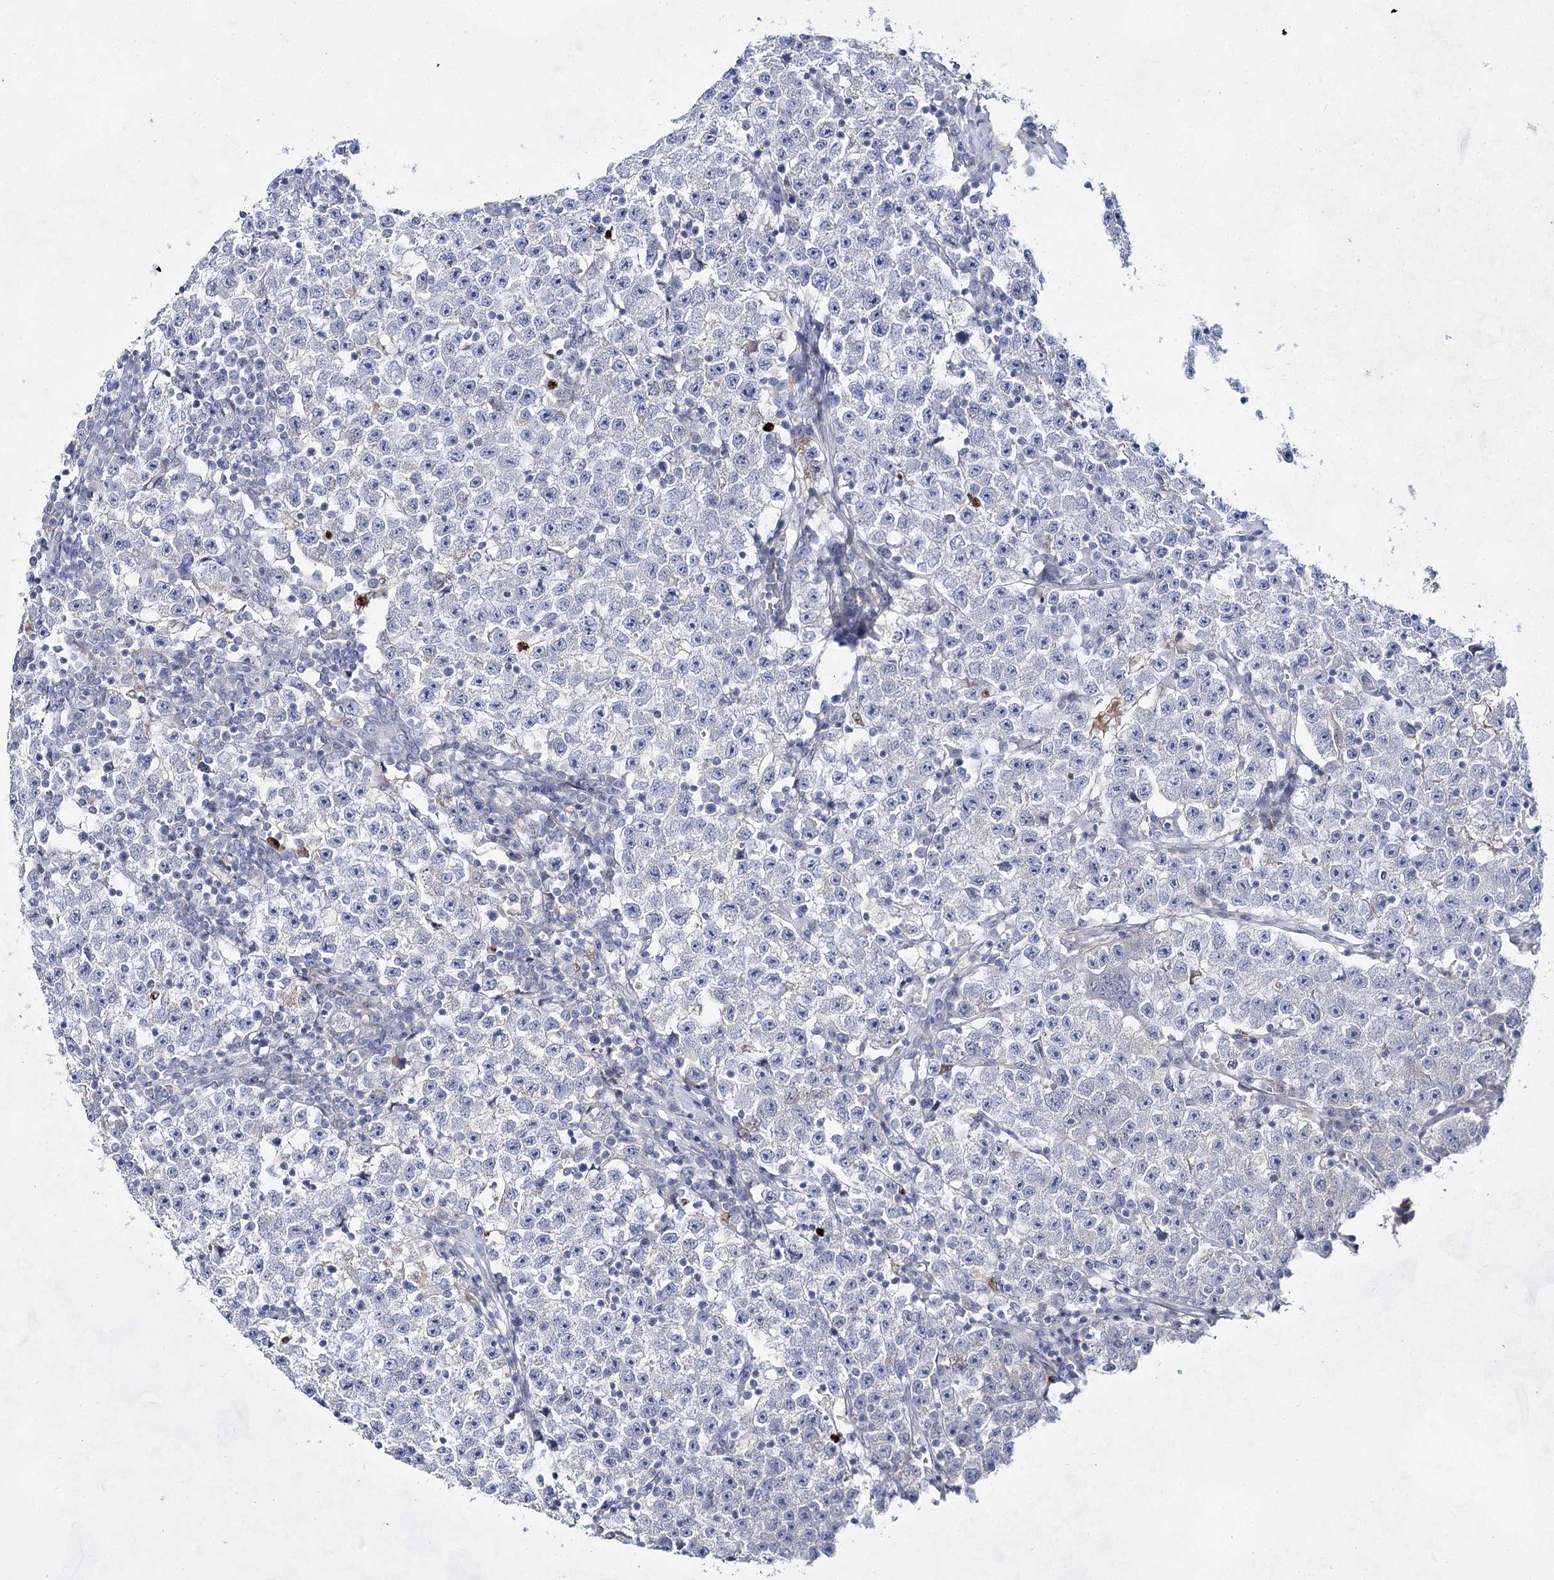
{"staining": {"intensity": "negative", "quantity": "none", "location": "none"}, "tissue": "testis cancer", "cell_type": "Tumor cells", "image_type": "cancer", "snomed": [{"axis": "morphology", "description": "Seminoma, NOS"}, {"axis": "topography", "description": "Testis"}], "caption": "DAB immunohistochemical staining of testis cancer displays no significant positivity in tumor cells.", "gene": "BPHL", "patient": {"sex": "male", "age": 22}}